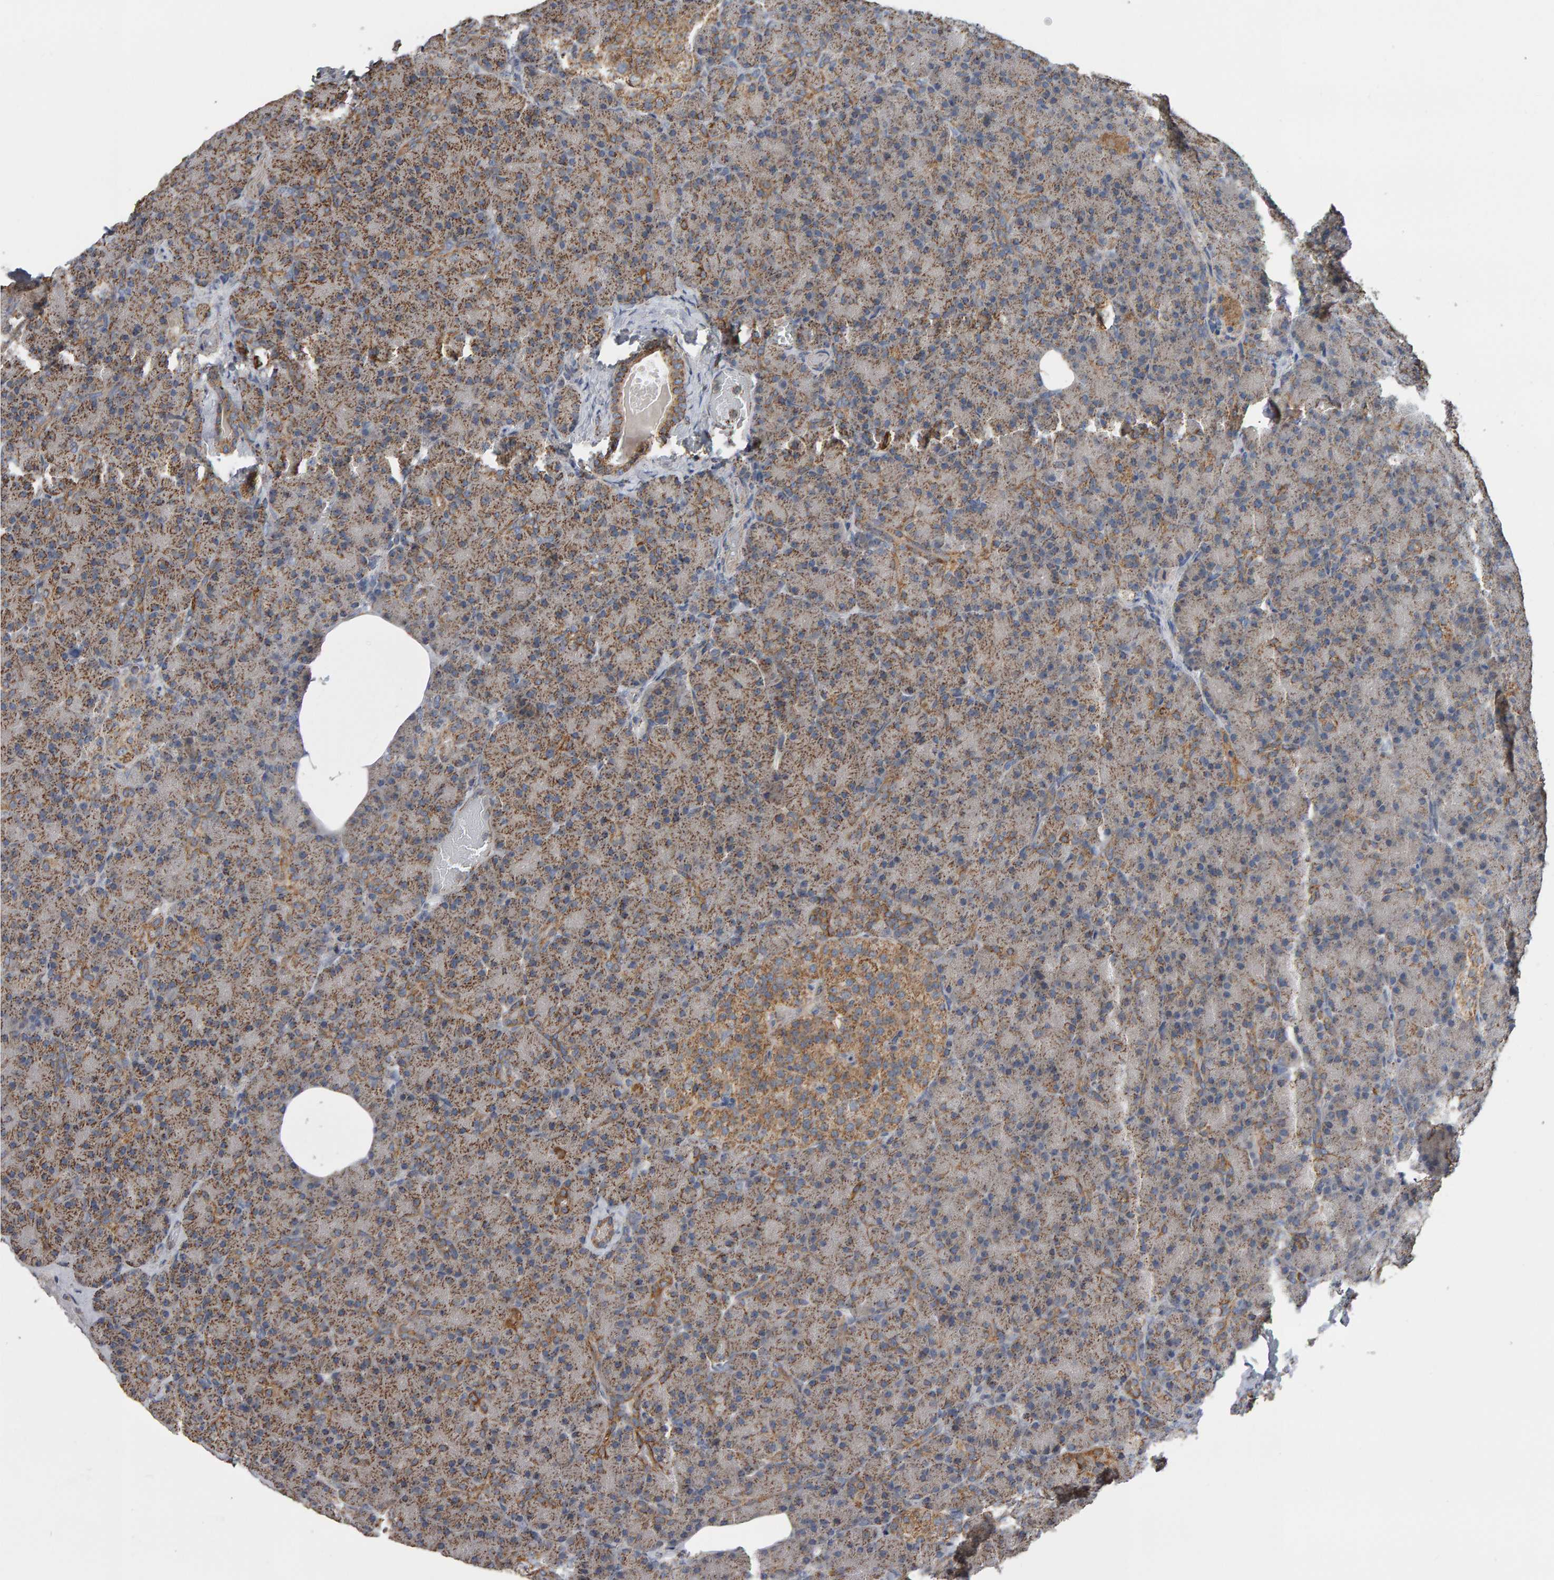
{"staining": {"intensity": "moderate", "quantity": ">75%", "location": "cytoplasmic/membranous"}, "tissue": "pancreas", "cell_type": "Exocrine glandular cells", "image_type": "normal", "snomed": [{"axis": "morphology", "description": "Normal tissue, NOS"}, {"axis": "topography", "description": "Pancreas"}], "caption": "Immunohistochemistry (IHC) (DAB) staining of benign human pancreas demonstrates moderate cytoplasmic/membranous protein staining in approximately >75% of exocrine glandular cells.", "gene": "TOM1L1", "patient": {"sex": "female", "age": 43}}